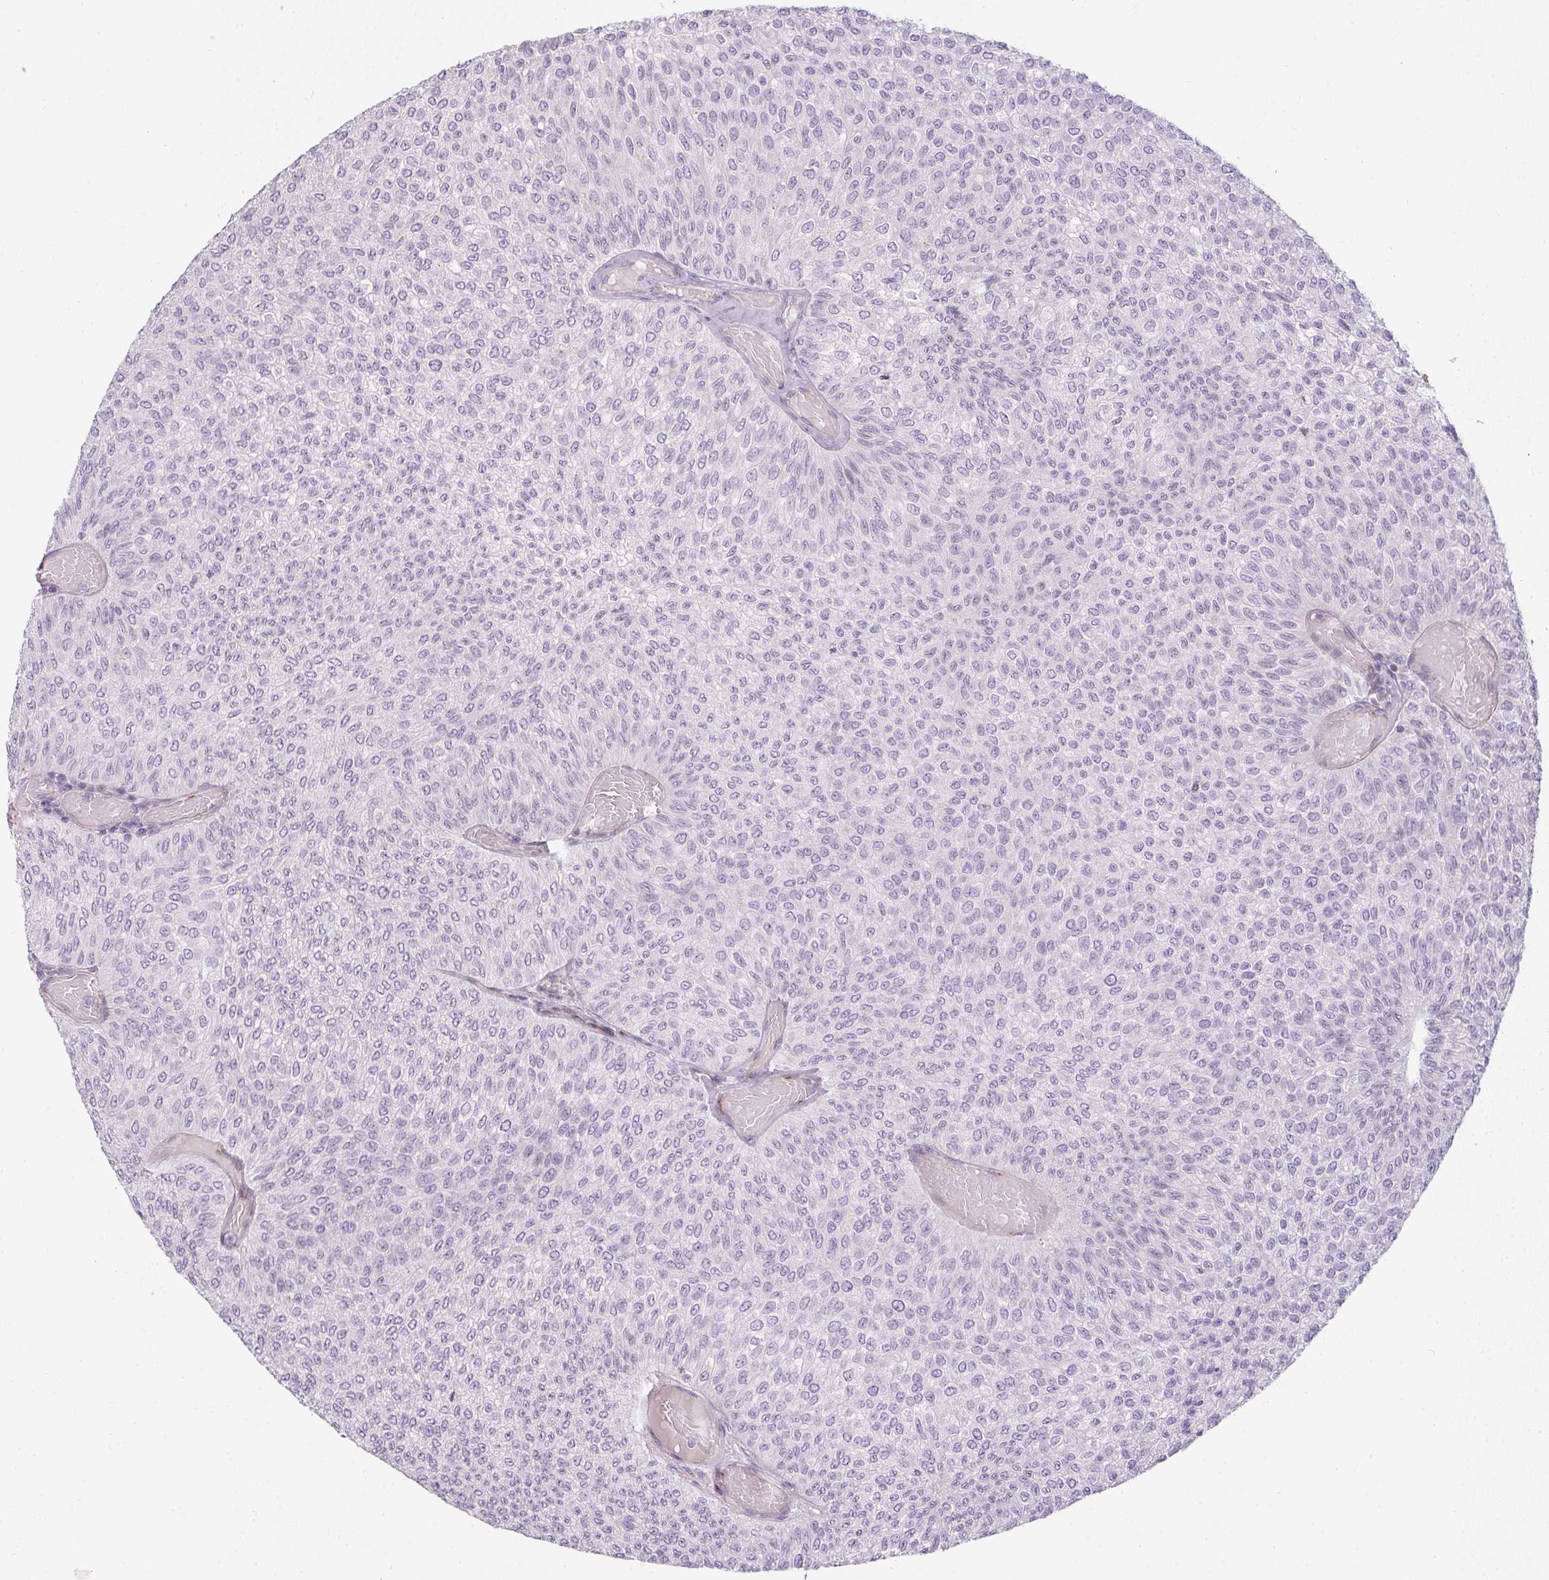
{"staining": {"intensity": "negative", "quantity": "none", "location": "none"}, "tissue": "urothelial cancer", "cell_type": "Tumor cells", "image_type": "cancer", "snomed": [{"axis": "morphology", "description": "Urothelial carcinoma, Low grade"}, {"axis": "topography", "description": "Urinary bladder"}], "caption": "DAB (3,3'-diaminobenzidine) immunohistochemical staining of low-grade urothelial carcinoma reveals no significant positivity in tumor cells. (Brightfield microscopy of DAB (3,3'-diaminobenzidine) IHC at high magnification).", "gene": "ATP8B2", "patient": {"sex": "male", "age": 78}}